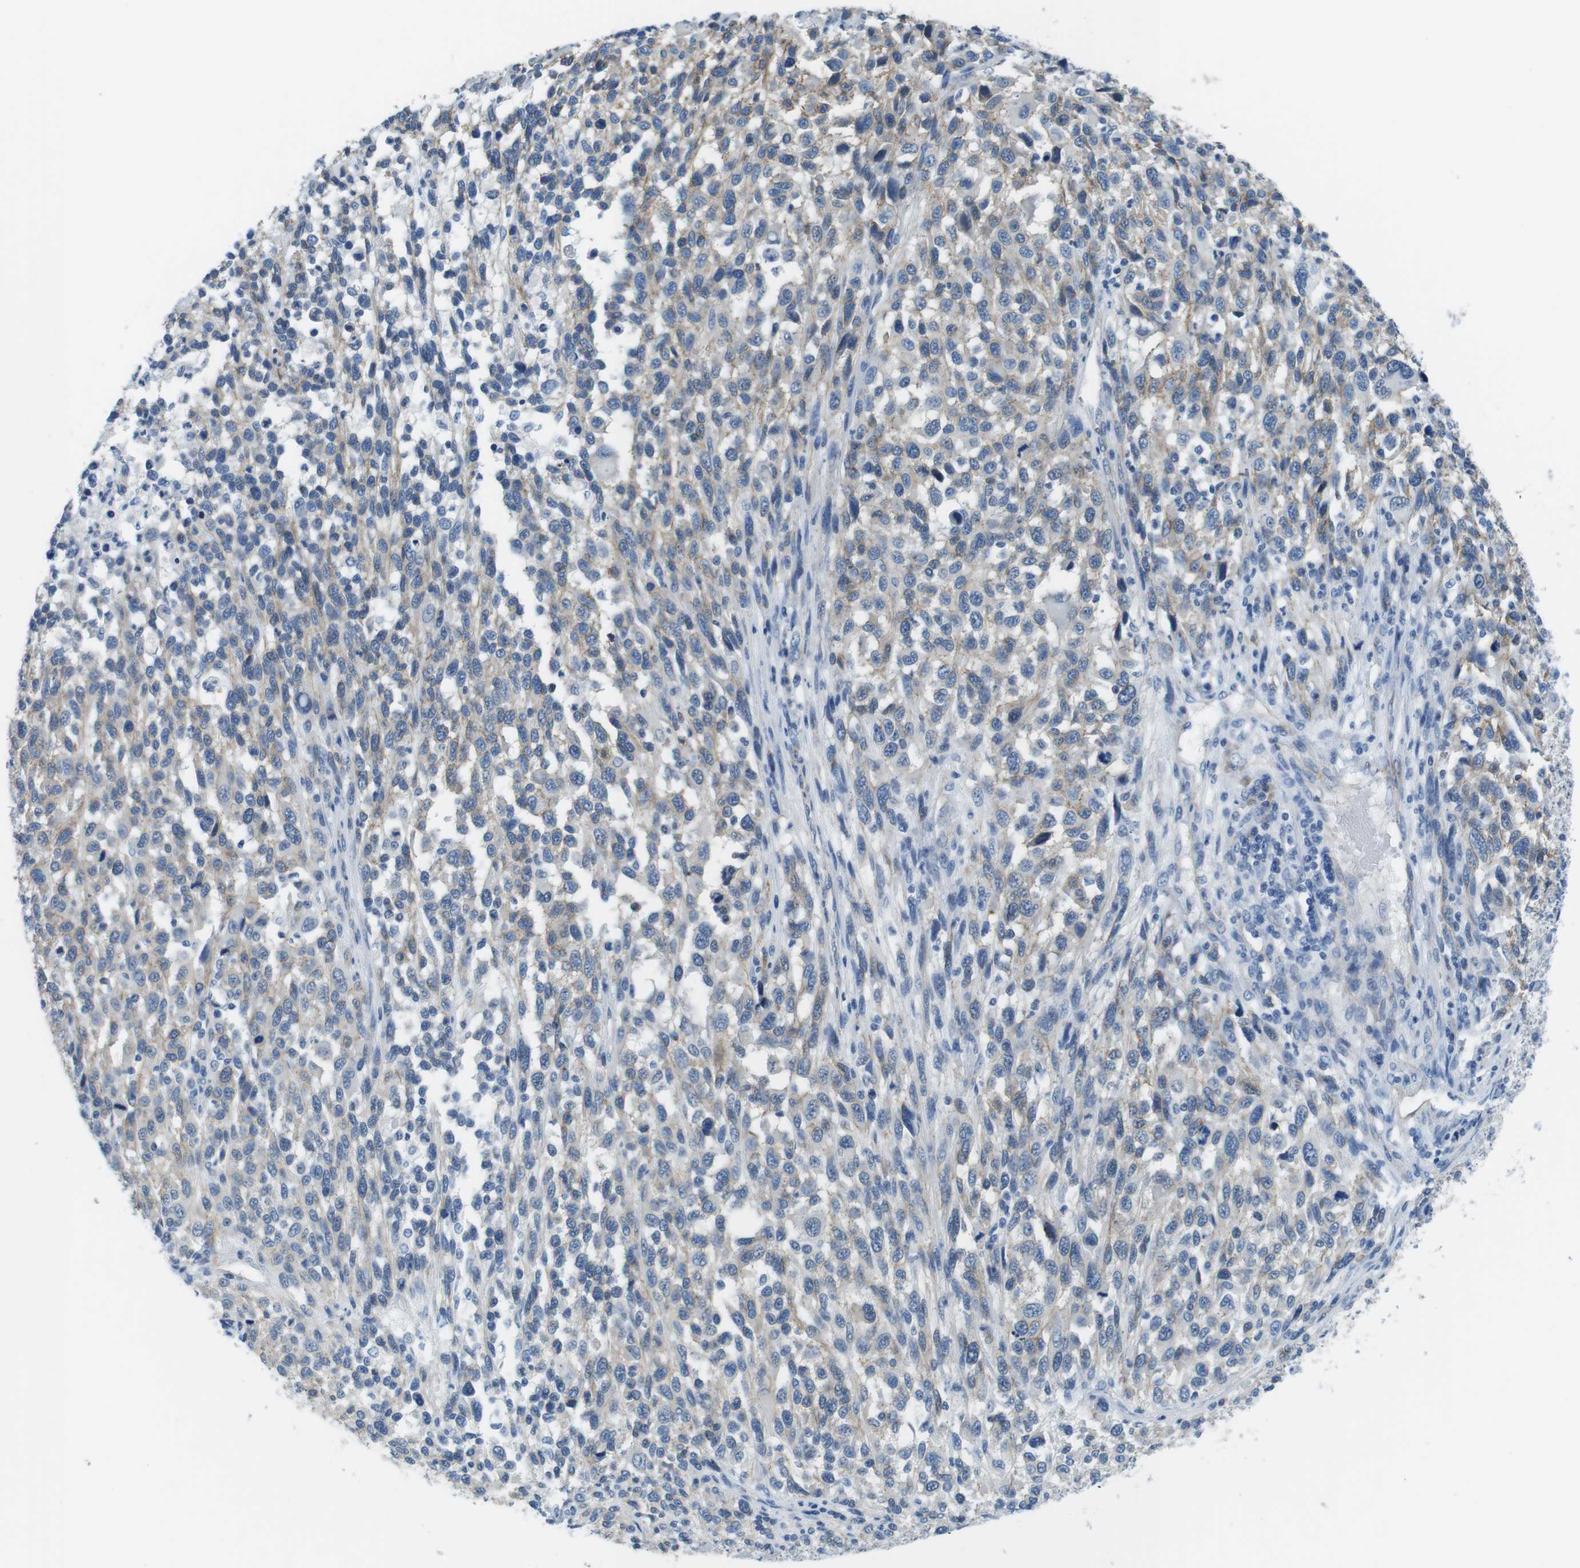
{"staining": {"intensity": "weak", "quantity": "25%-75%", "location": "cytoplasmic/membranous"}, "tissue": "melanoma", "cell_type": "Tumor cells", "image_type": "cancer", "snomed": [{"axis": "morphology", "description": "Malignant melanoma, Metastatic site"}, {"axis": "topography", "description": "Lymph node"}], "caption": "Tumor cells reveal low levels of weak cytoplasmic/membranous positivity in approximately 25%-75% of cells in malignant melanoma (metastatic site).", "gene": "SLC6A6", "patient": {"sex": "male", "age": 61}}